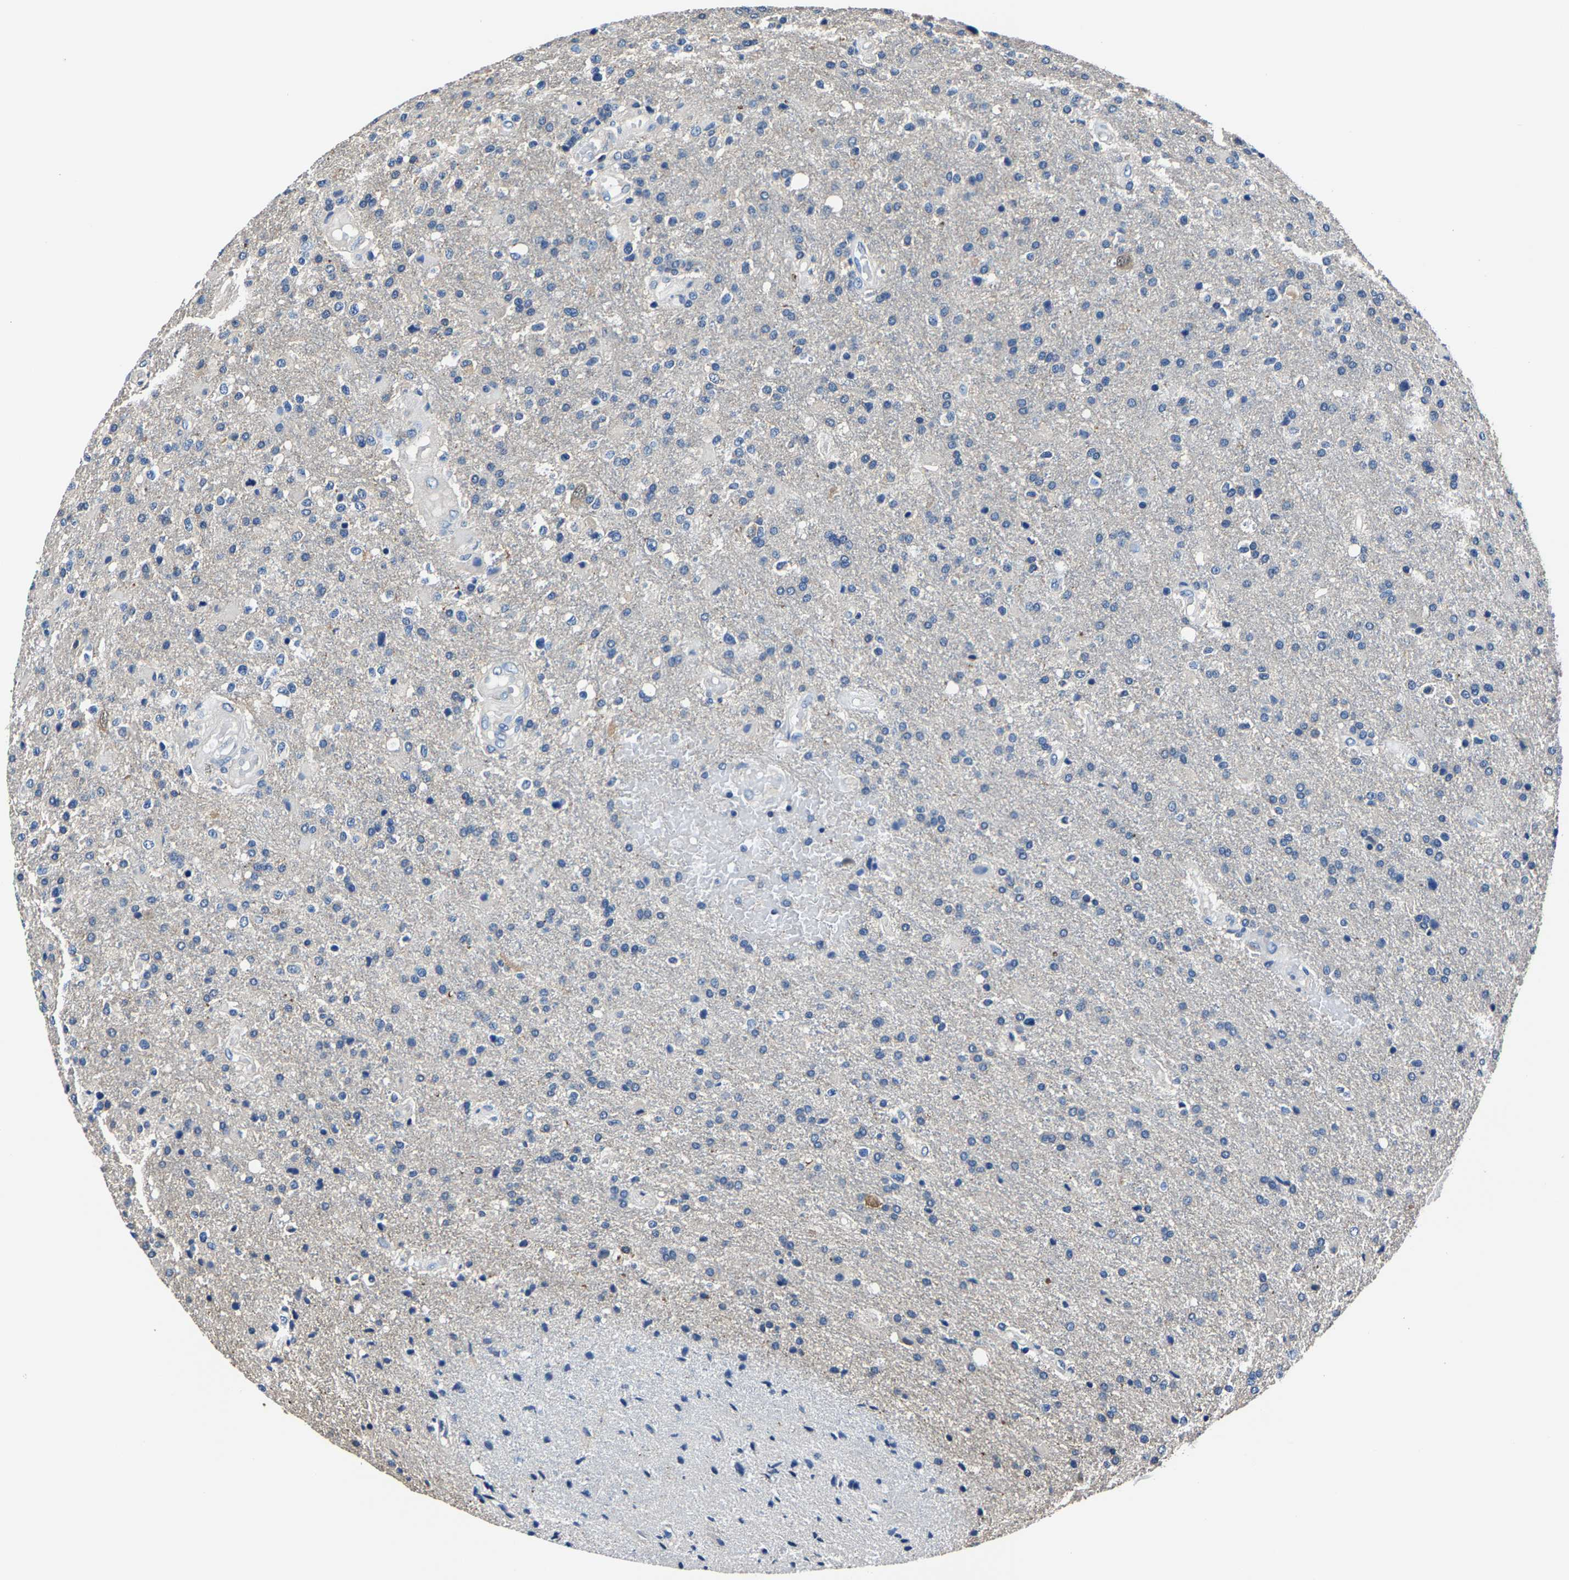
{"staining": {"intensity": "negative", "quantity": "none", "location": "none"}, "tissue": "glioma", "cell_type": "Tumor cells", "image_type": "cancer", "snomed": [{"axis": "morphology", "description": "Glioma, malignant, High grade"}, {"axis": "topography", "description": "Brain"}], "caption": "Tumor cells are negative for protein expression in human malignant glioma (high-grade).", "gene": "ALDOB", "patient": {"sex": "male", "age": 72}}